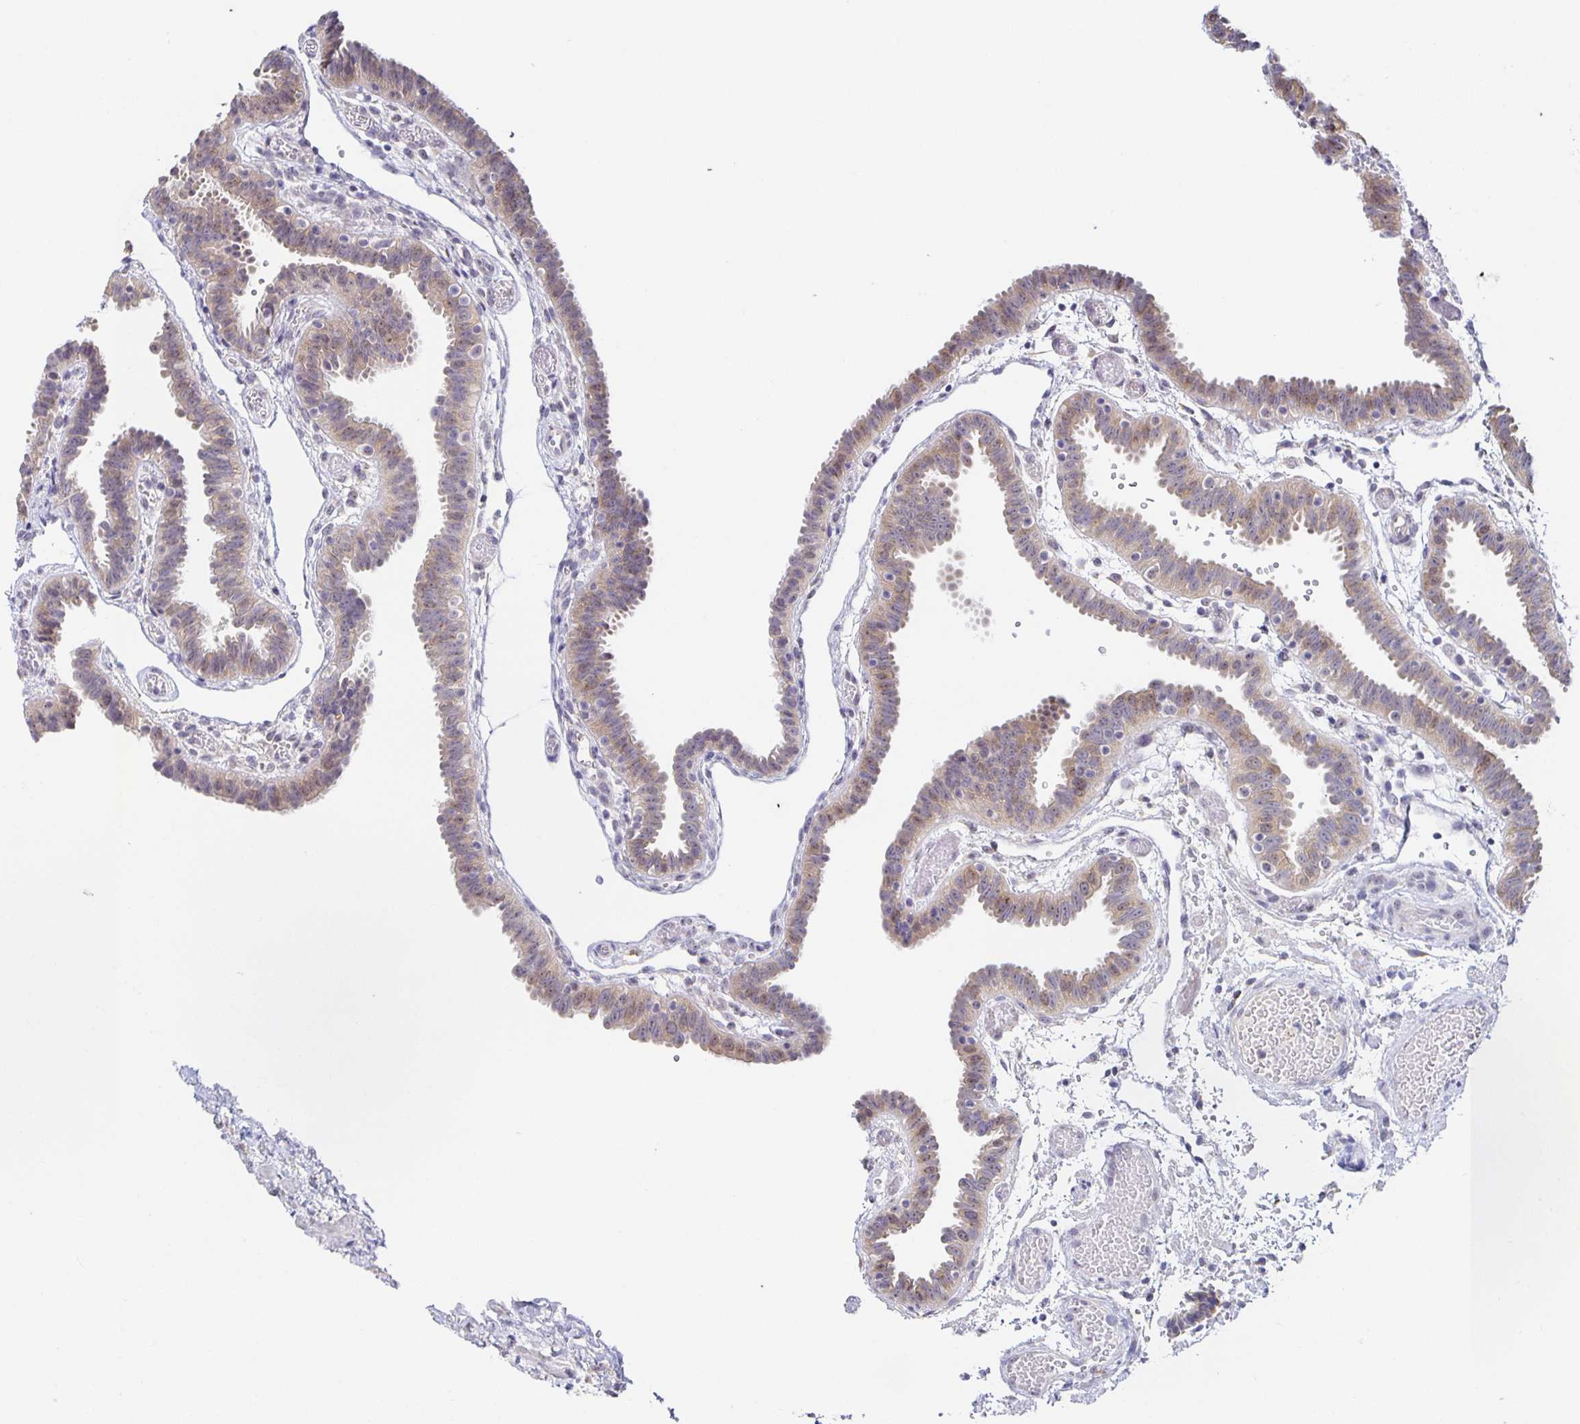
{"staining": {"intensity": "weak", "quantity": ">75%", "location": "cytoplasmic/membranous"}, "tissue": "fallopian tube", "cell_type": "Glandular cells", "image_type": "normal", "snomed": [{"axis": "morphology", "description": "Normal tissue, NOS"}, {"axis": "topography", "description": "Fallopian tube"}], "caption": "IHC of unremarkable human fallopian tube displays low levels of weak cytoplasmic/membranous expression in approximately >75% of glandular cells.", "gene": "BAD", "patient": {"sex": "female", "age": 37}}